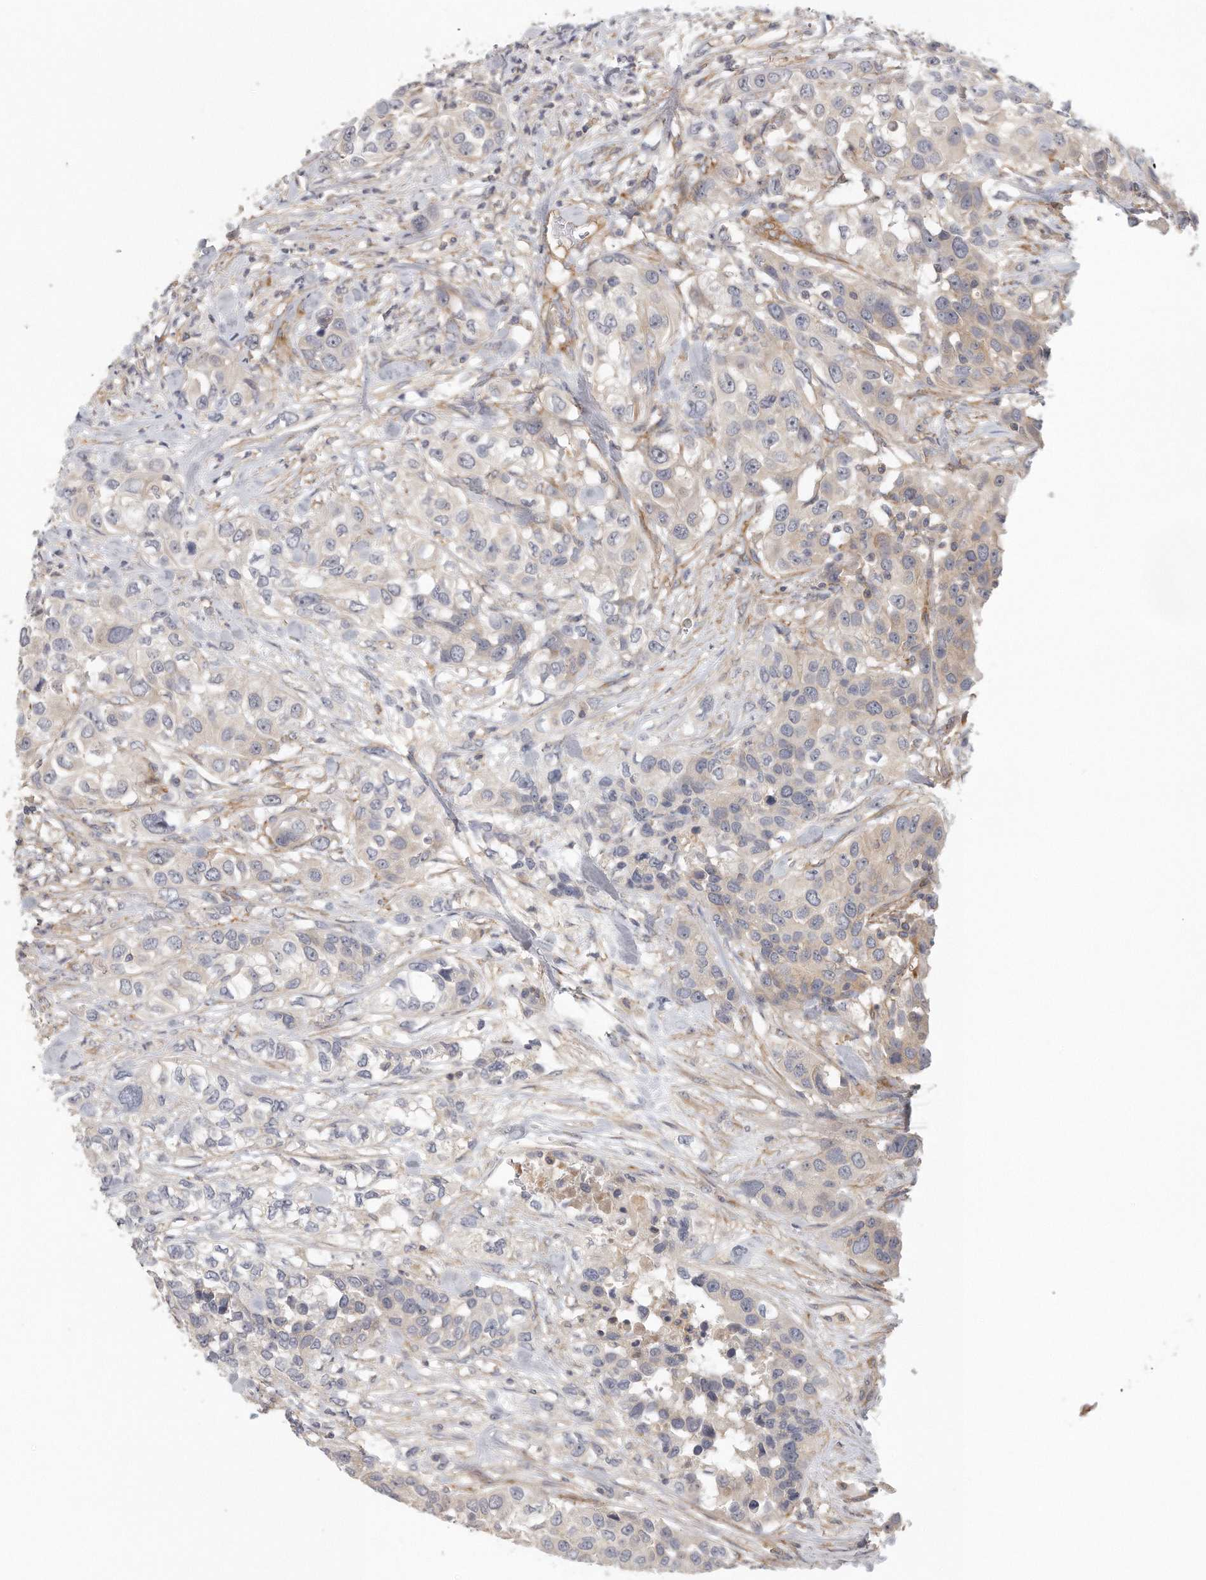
{"staining": {"intensity": "weak", "quantity": "<25%", "location": "cytoplasmic/membranous"}, "tissue": "urothelial cancer", "cell_type": "Tumor cells", "image_type": "cancer", "snomed": [{"axis": "morphology", "description": "Urothelial carcinoma, High grade"}, {"axis": "topography", "description": "Urinary bladder"}], "caption": "A high-resolution photomicrograph shows immunohistochemistry (IHC) staining of high-grade urothelial carcinoma, which displays no significant staining in tumor cells.", "gene": "MTERF4", "patient": {"sex": "female", "age": 80}}